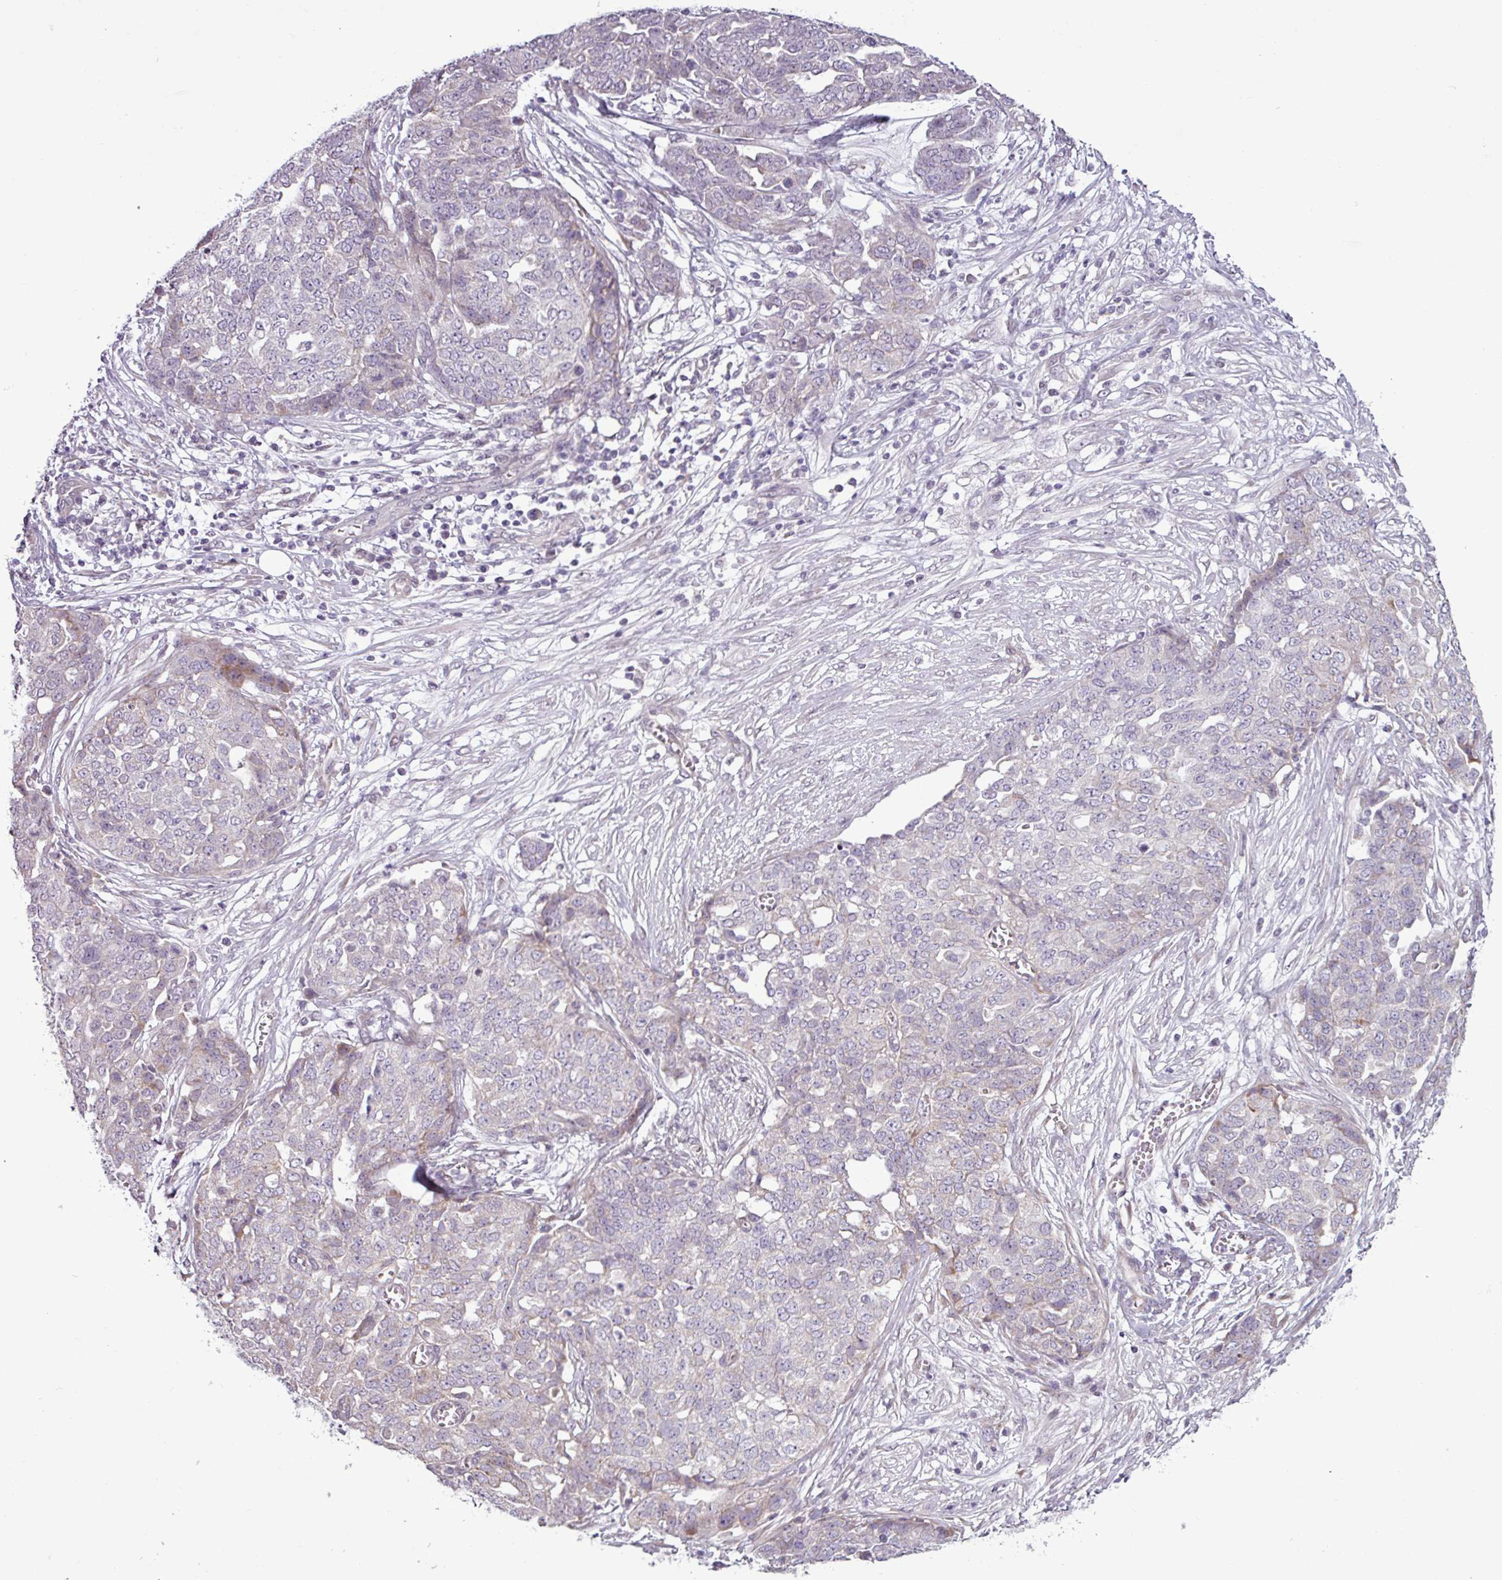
{"staining": {"intensity": "negative", "quantity": "none", "location": "none"}, "tissue": "ovarian cancer", "cell_type": "Tumor cells", "image_type": "cancer", "snomed": [{"axis": "morphology", "description": "Cystadenocarcinoma, serous, NOS"}, {"axis": "topography", "description": "Soft tissue"}, {"axis": "topography", "description": "Ovary"}], "caption": "A high-resolution histopathology image shows IHC staining of ovarian cancer, which reveals no significant positivity in tumor cells.", "gene": "GPT2", "patient": {"sex": "female", "age": 57}}